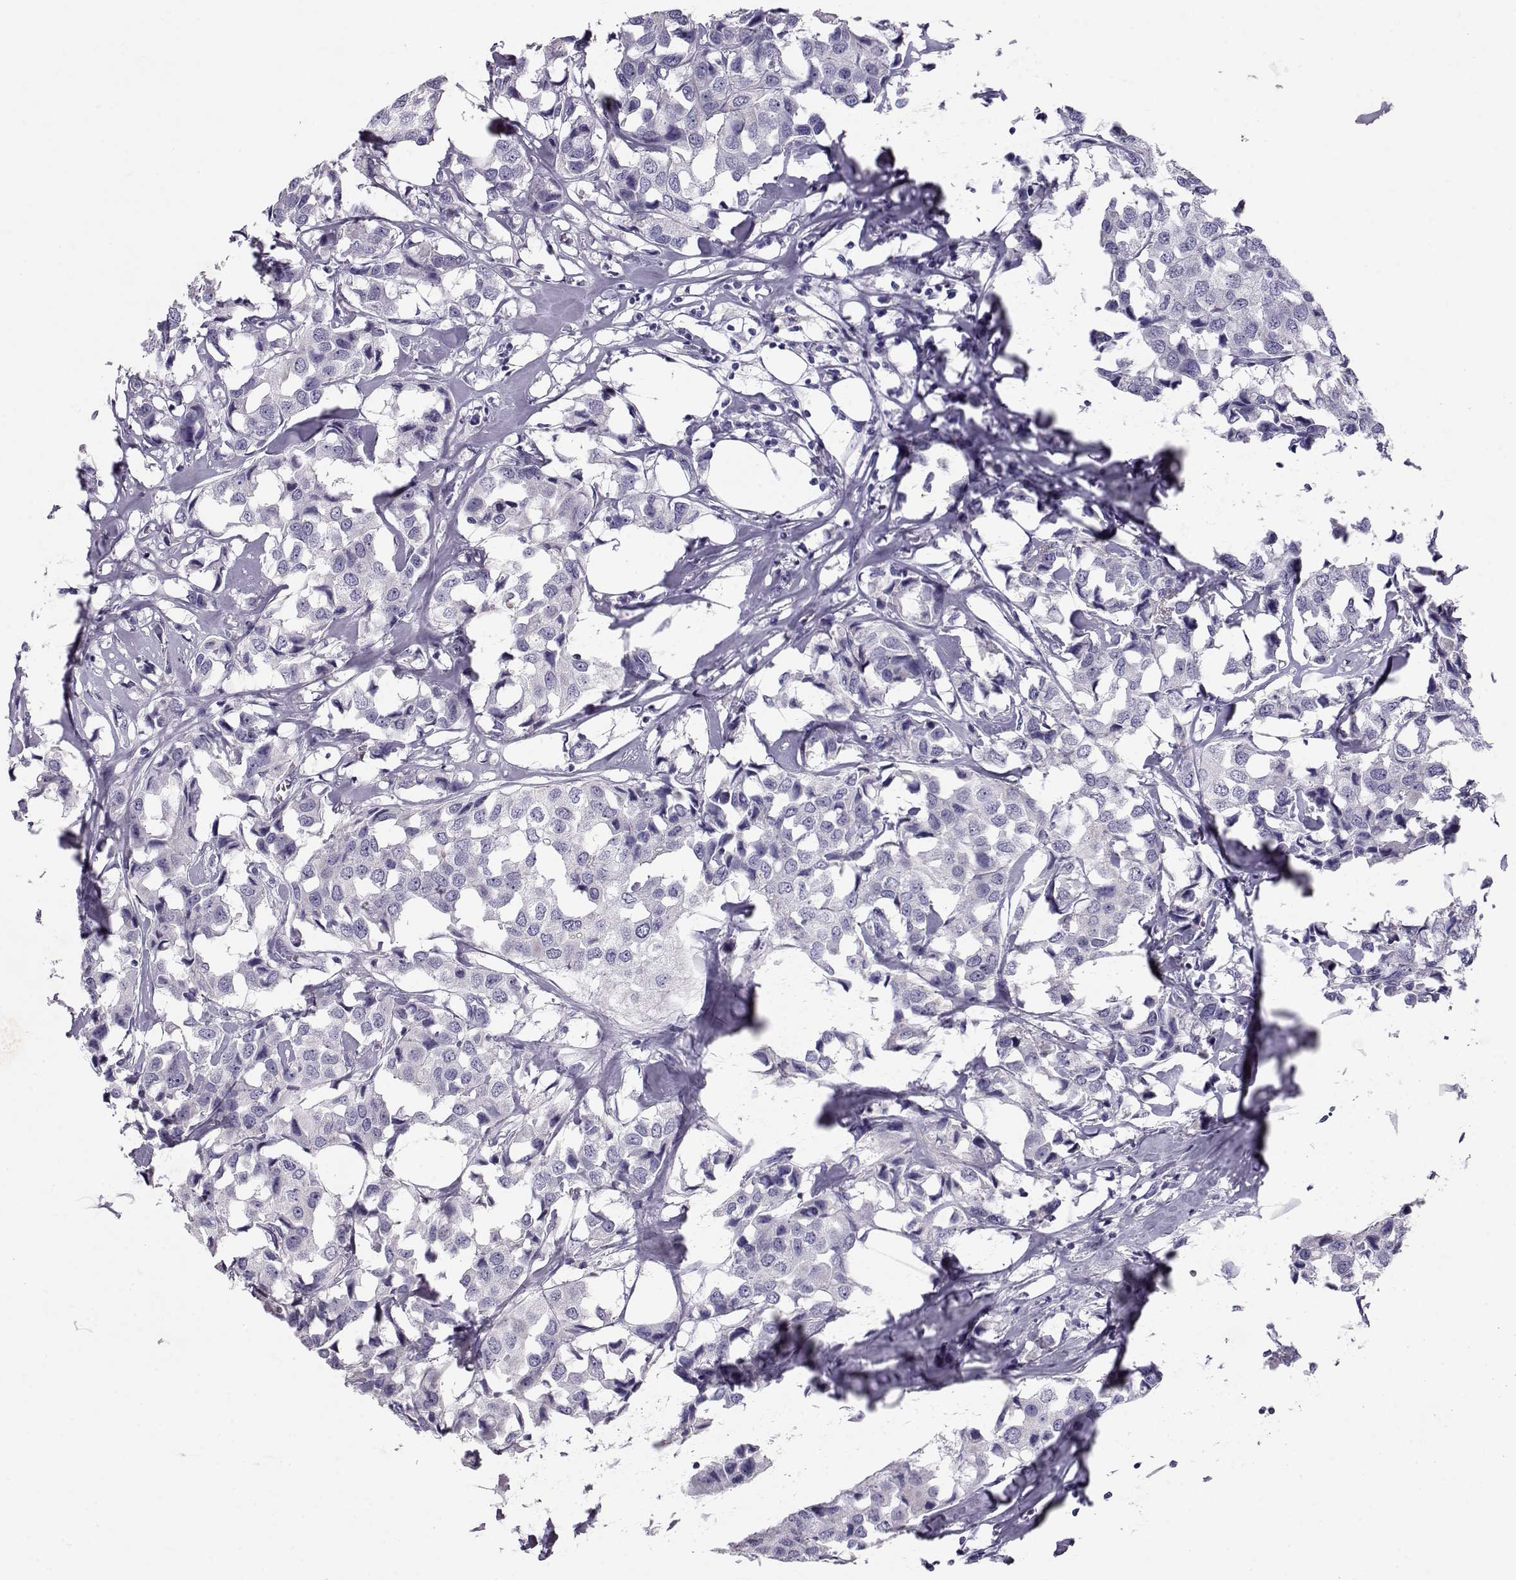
{"staining": {"intensity": "negative", "quantity": "none", "location": "none"}, "tissue": "breast cancer", "cell_type": "Tumor cells", "image_type": "cancer", "snomed": [{"axis": "morphology", "description": "Duct carcinoma"}, {"axis": "topography", "description": "Breast"}], "caption": "Immunohistochemistry (IHC) photomicrograph of human infiltrating ductal carcinoma (breast) stained for a protein (brown), which shows no staining in tumor cells. (Brightfield microscopy of DAB (3,3'-diaminobenzidine) immunohistochemistry (IHC) at high magnification).", "gene": "GPR26", "patient": {"sex": "female", "age": 80}}